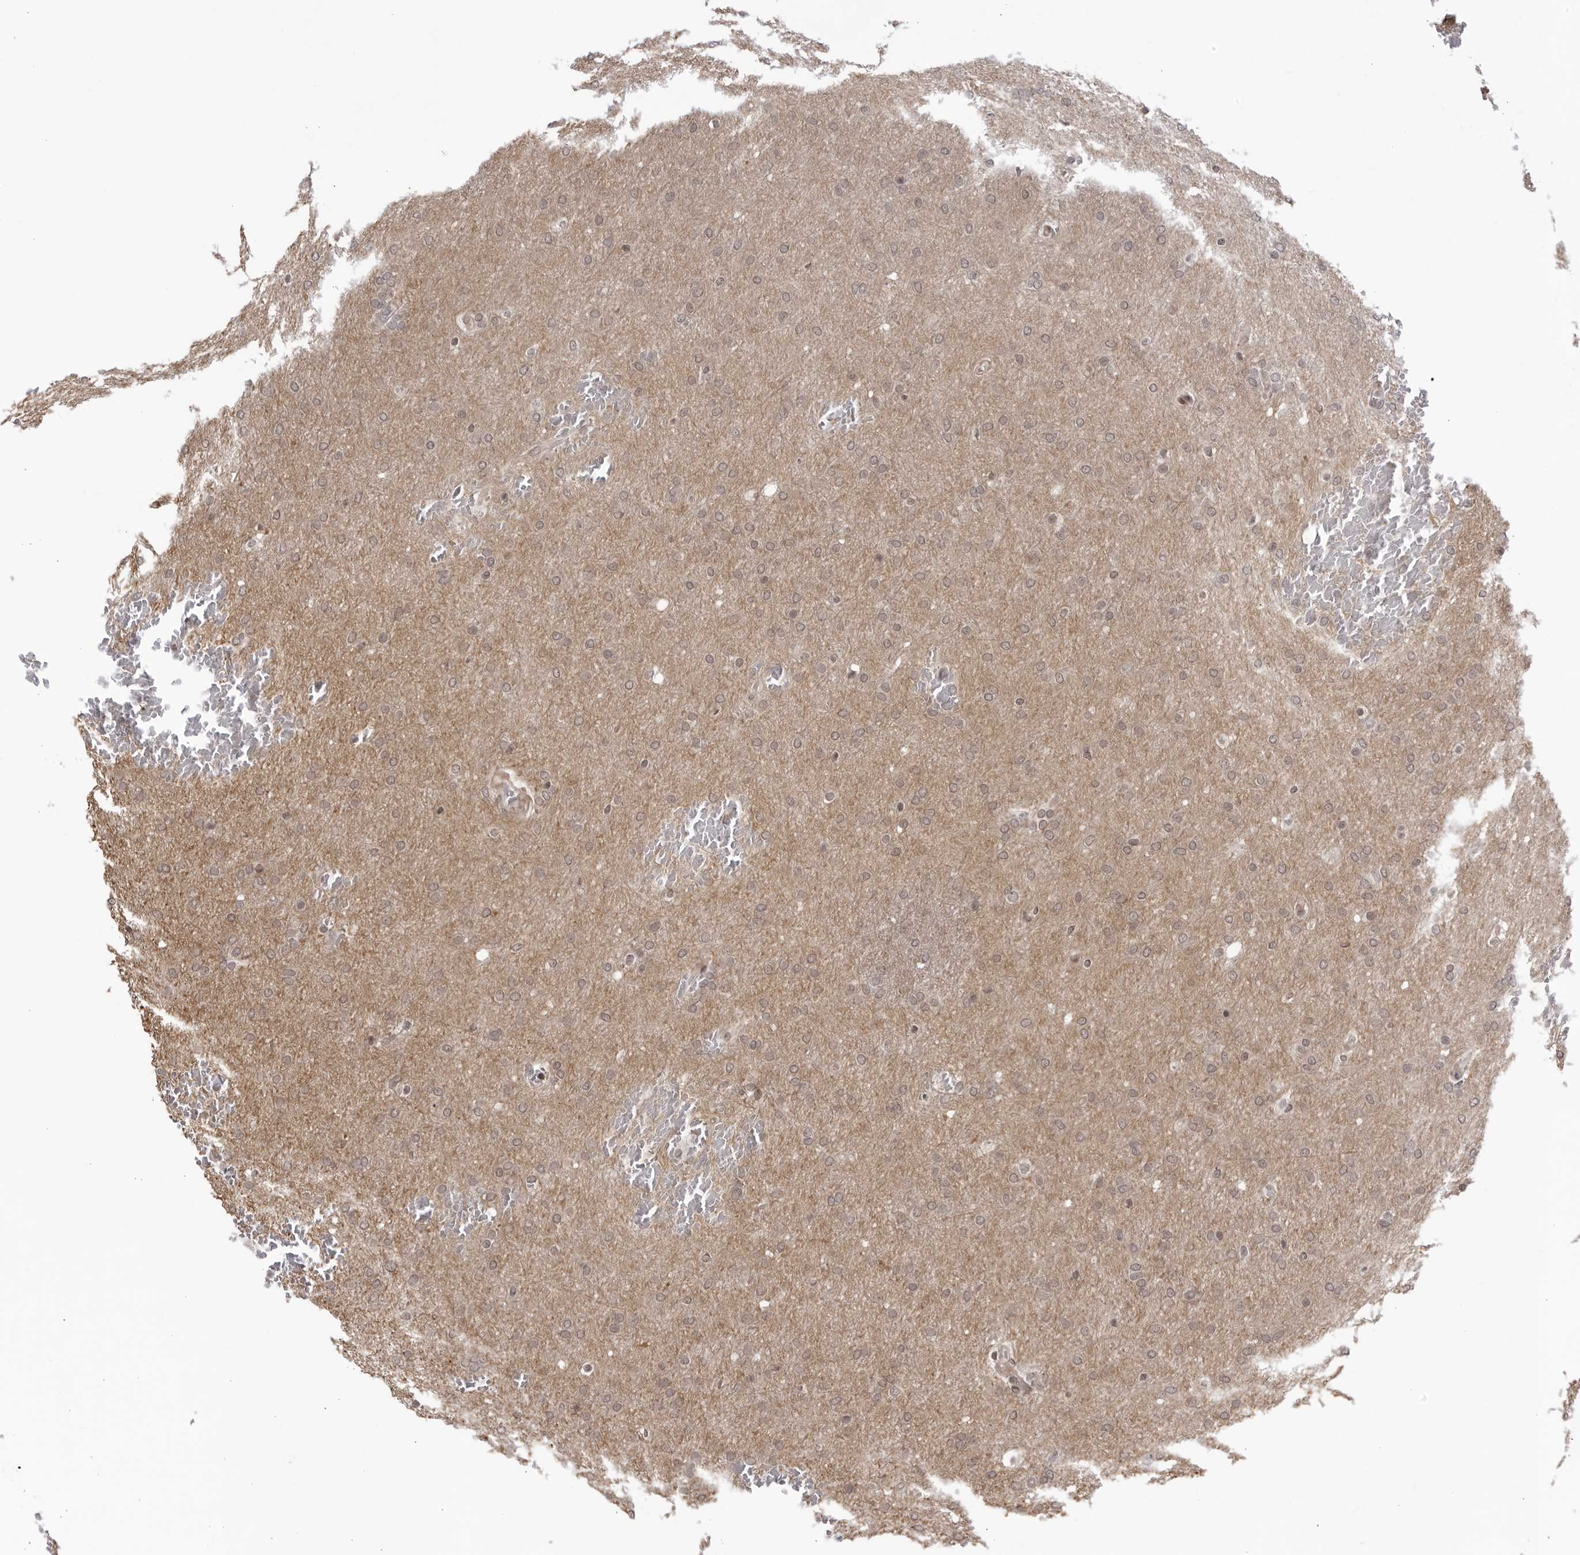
{"staining": {"intensity": "negative", "quantity": "none", "location": "none"}, "tissue": "glioma", "cell_type": "Tumor cells", "image_type": "cancer", "snomed": [{"axis": "morphology", "description": "Glioma, malignant, Low grade"}, {"axis": "topography", "description": "Brain"}], "caption": "Tumor cells show no significant staining in glioma.", "gene": "CNBD1", "patient": {"sex": "female", "age": 37}}